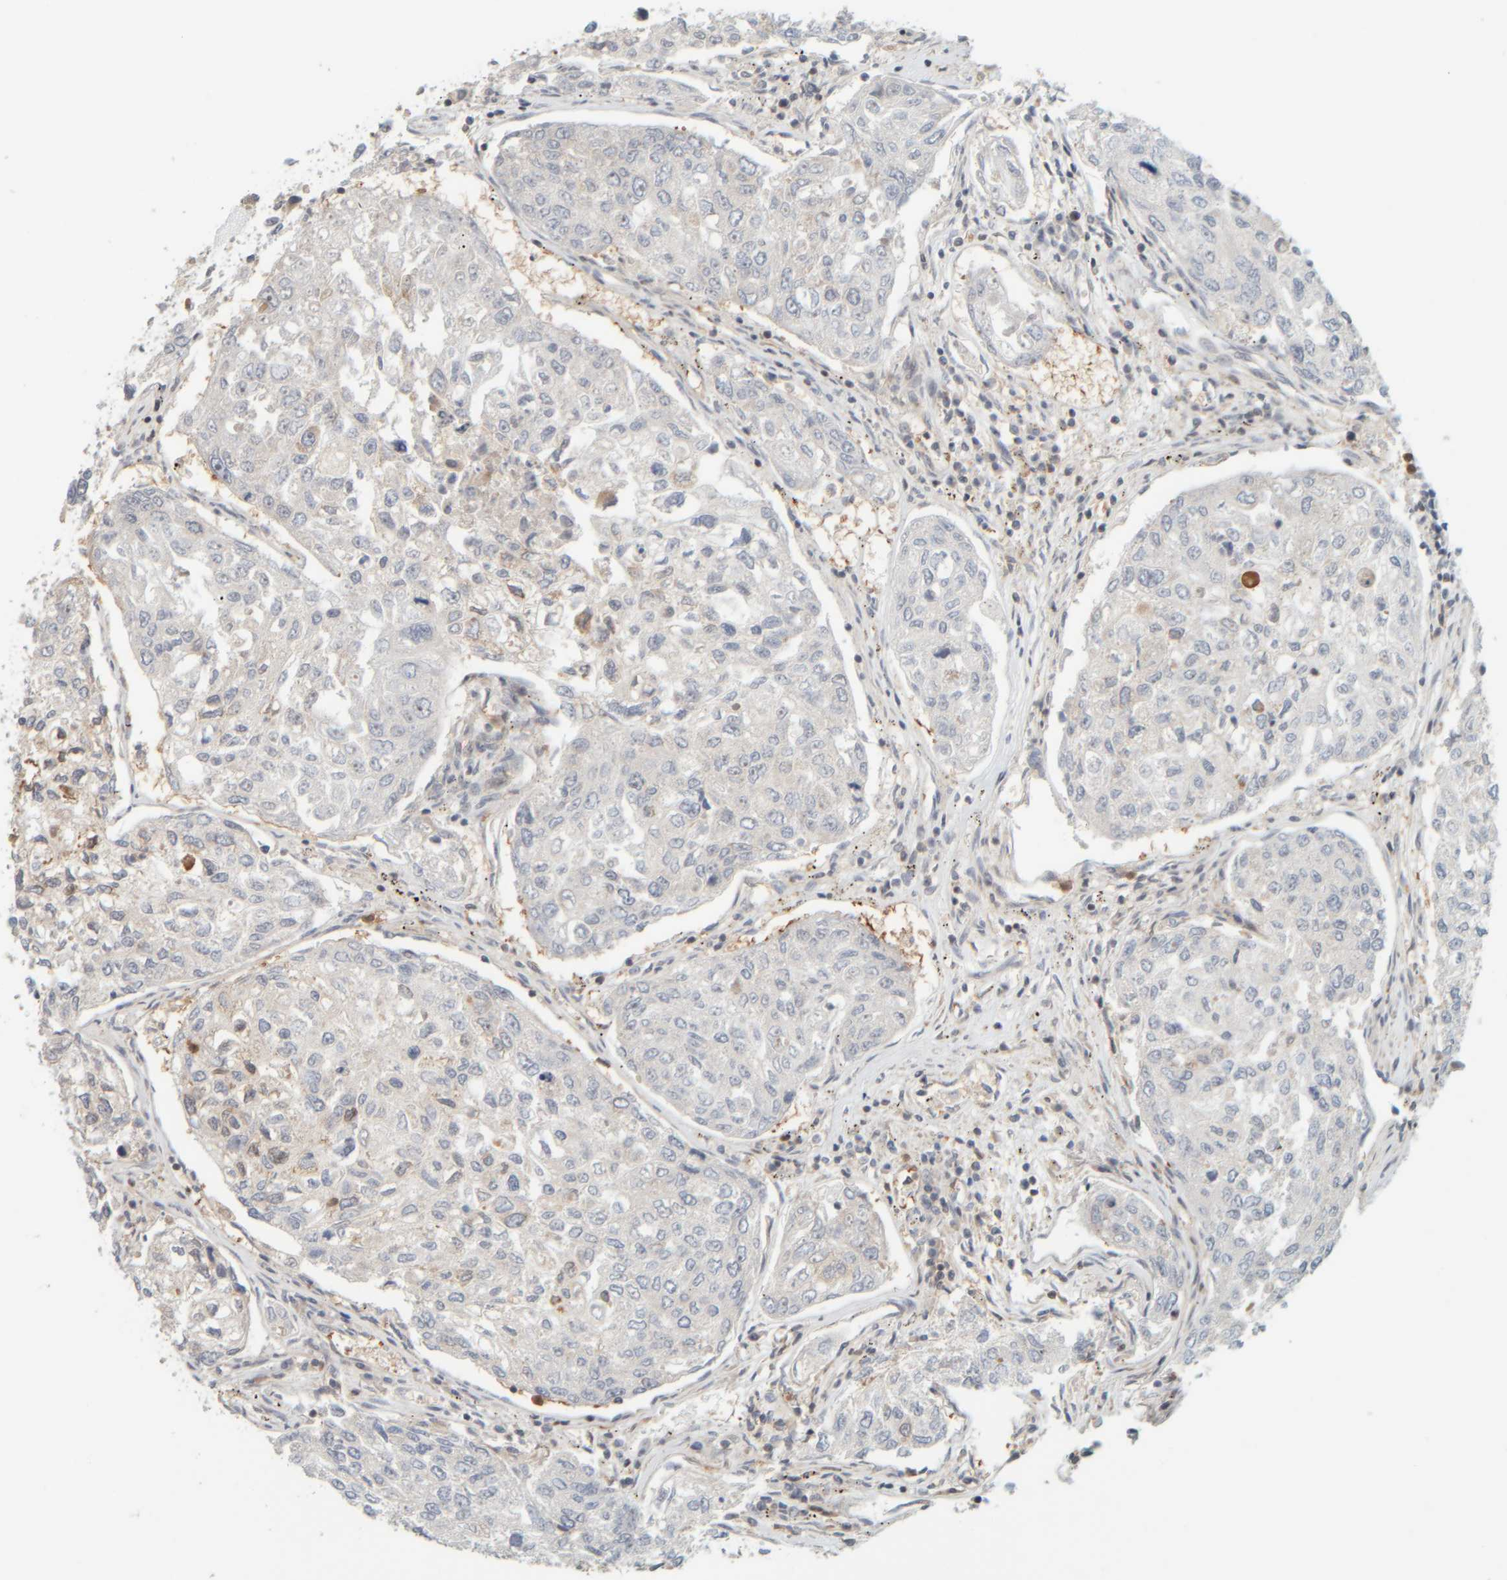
{"staining": {"intensity": "negative", "quantity": "none", "location": "none"}, "tissue": "urothelial cancer", "cell_type": "Tumor cells", "image_type": "cancer", "snomed": [{"axis": "morphology", "description": "Urothelial carcinoma, High grade"}, {"axis": "topography", "description": "Lymph node"}, {"axis": "topography", "description": "Urinary bladder"}], "caption": "Photomicrograph shows no protein staining in tumor cells of urothelial cancer tissue.", "gene": "PTGES3L-AARSD1", "patient": {"sex": "male", "age": 51}}